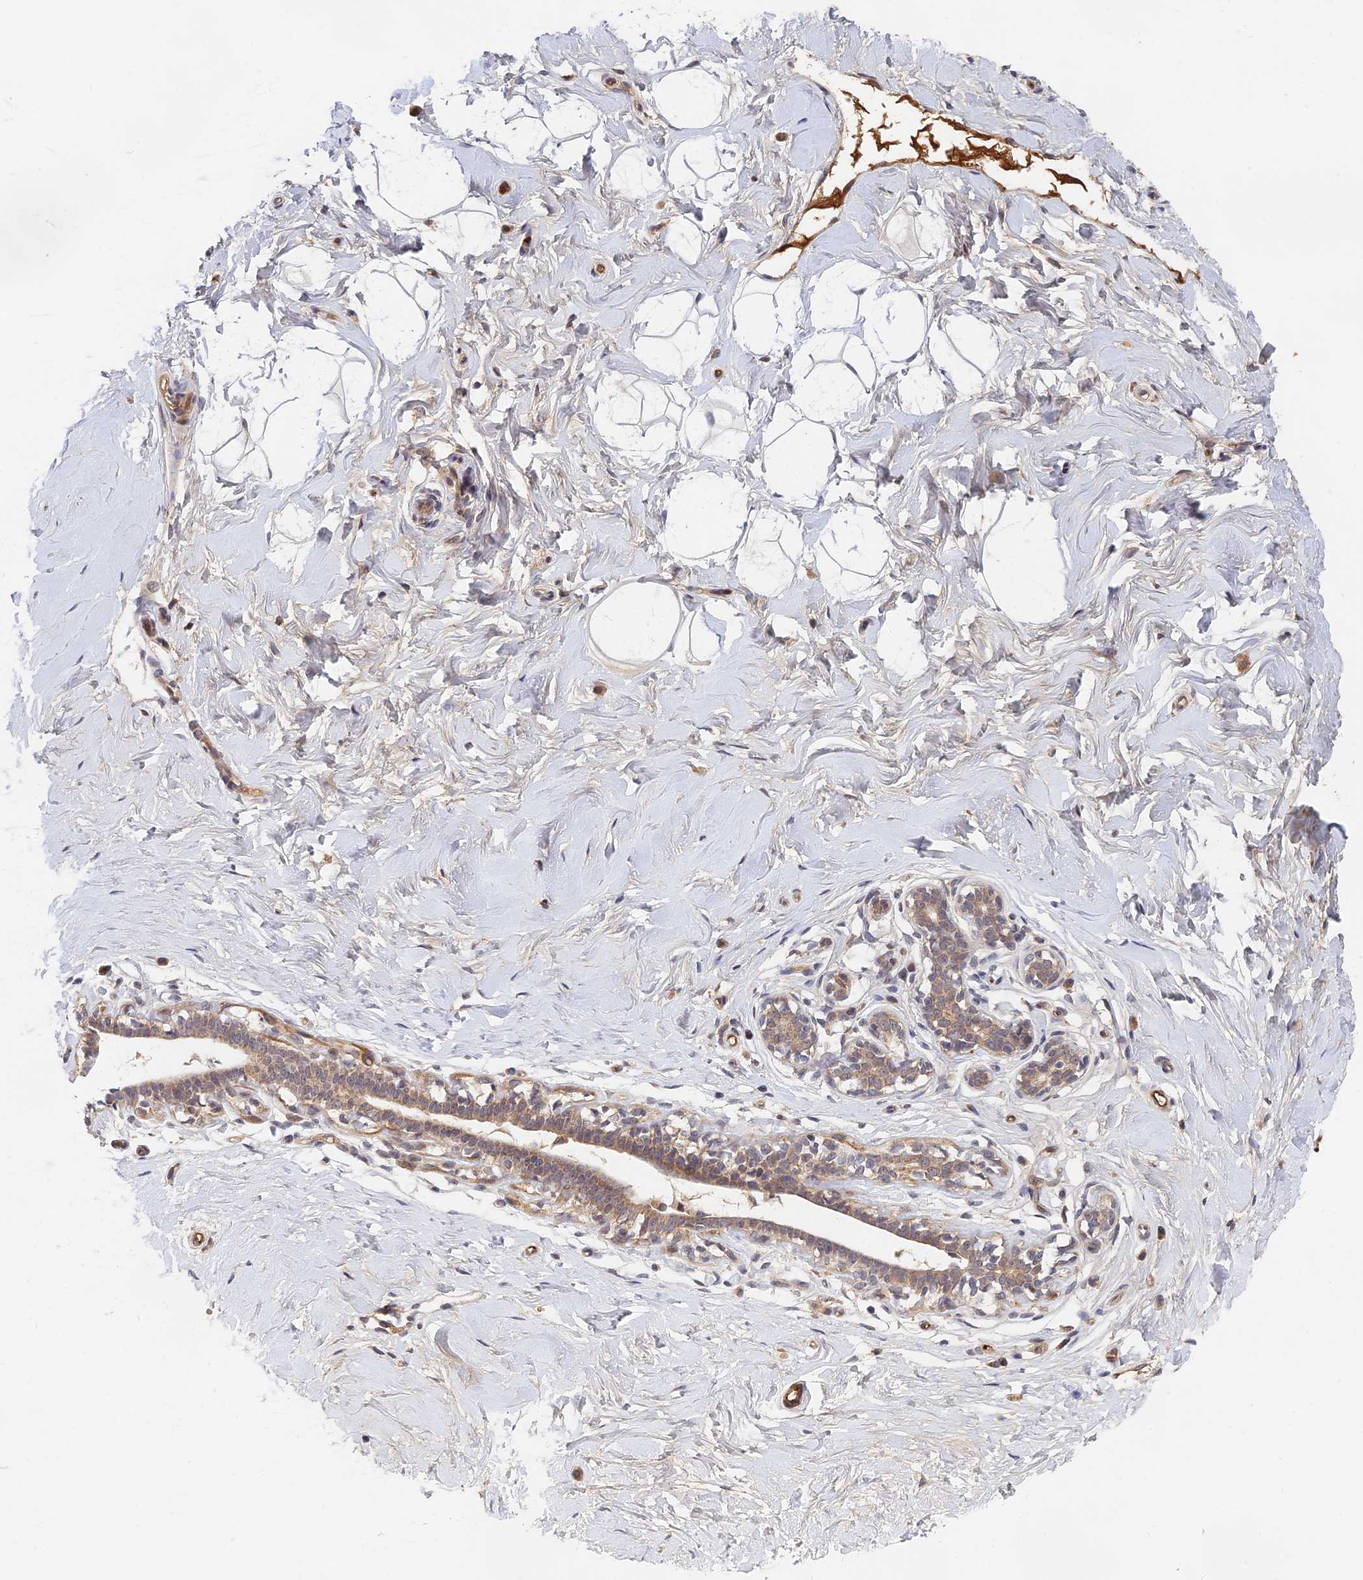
{"staining": {"intensity": "negative", "quantity": "none", "location": "none"}, "tissue": "breast", "cell_type": "Adipocytes", "image_type": "normal", "snomed": [{"axis": "morphology", "description": "Normal tissue, NOS"}, {"axis": "morphology", "description": "Adenoma, NOS"}, {"axis": "topography", "description": "Breast"}], "caption": "The histopathology image demonstrates no significant staining in adipocytes of breast.", "gene": "EARS2", "patient": {"sex": "female", "age": 23}}